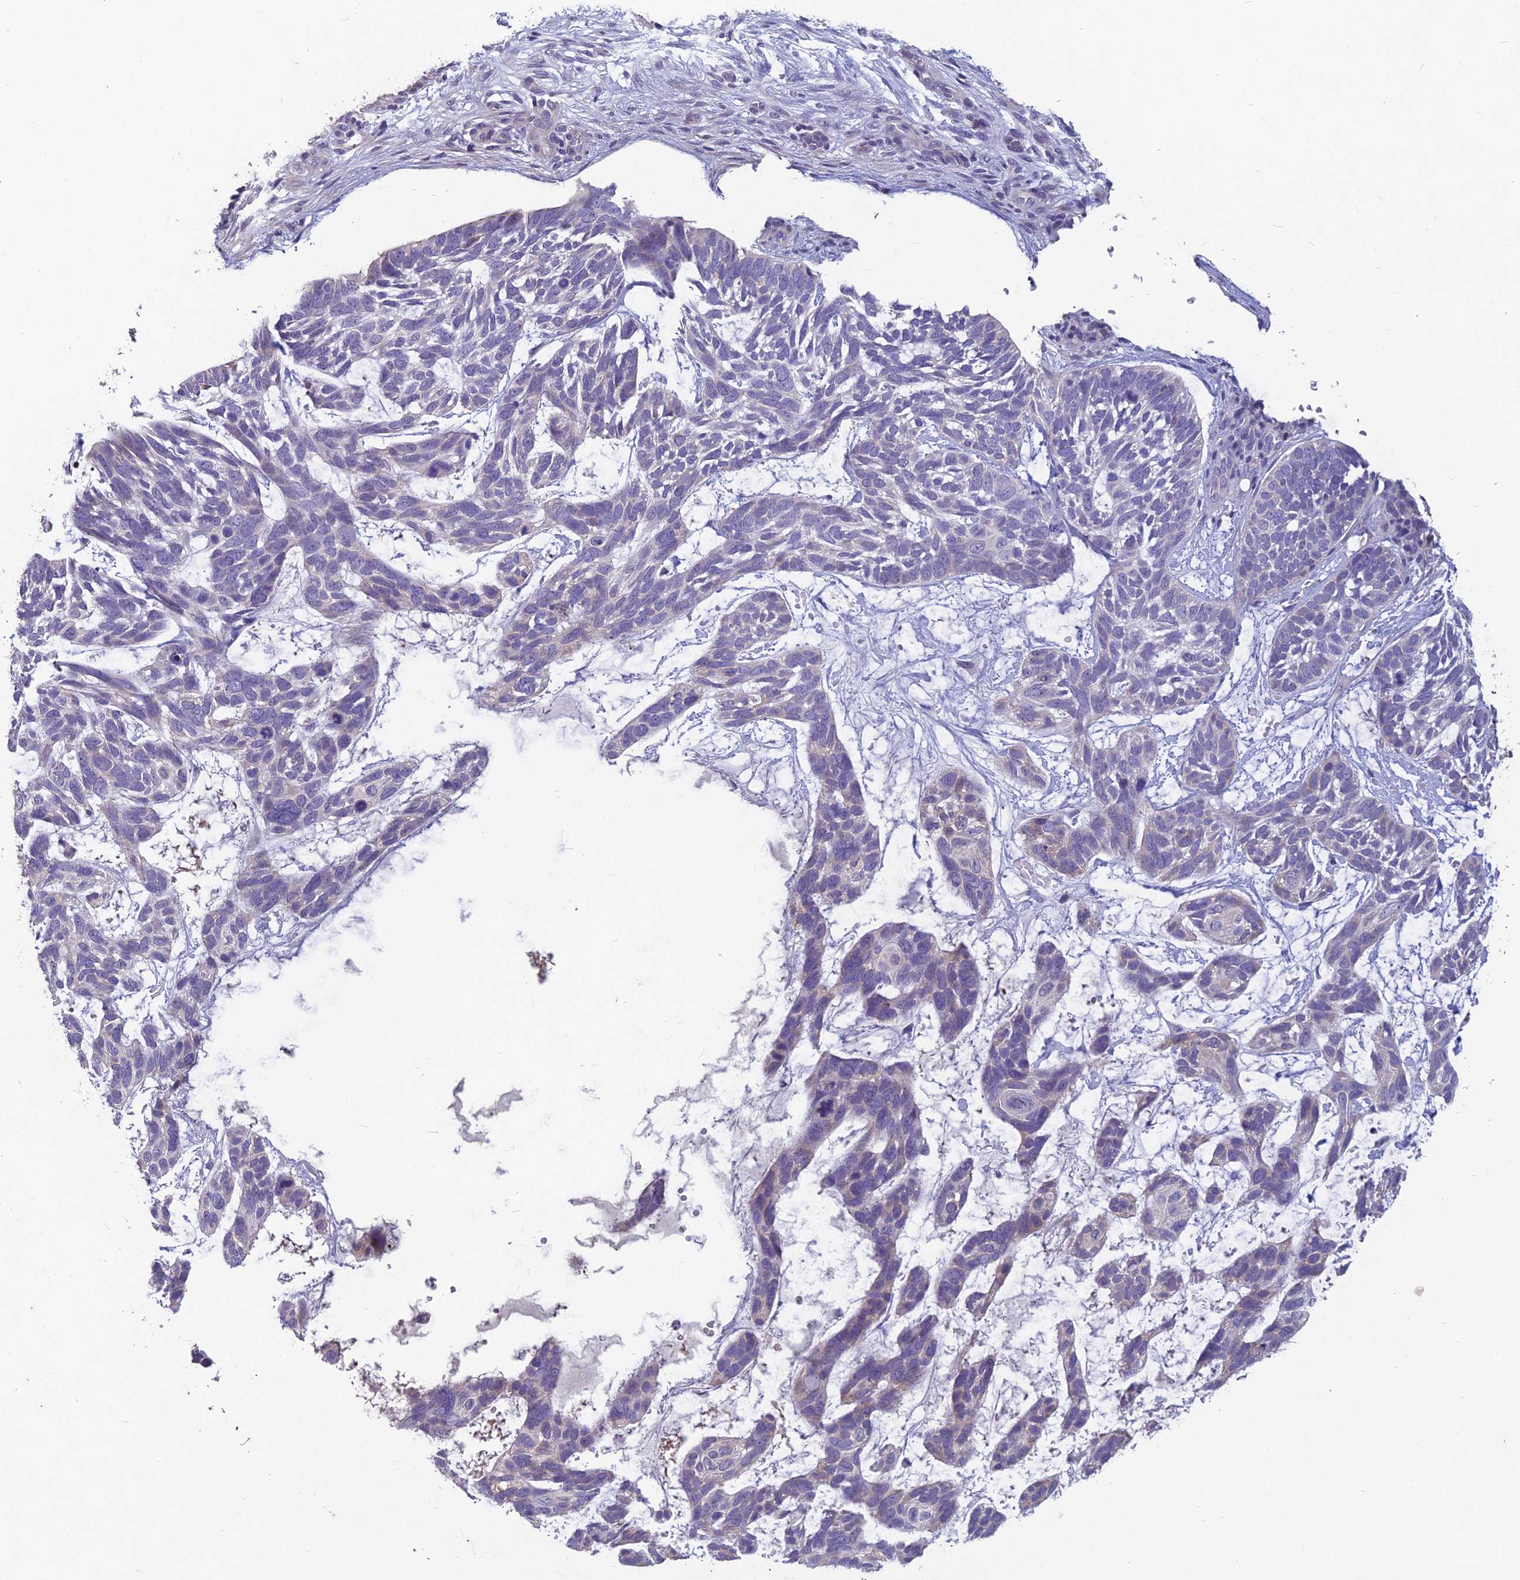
{"staining": {"intensity": "negative", "quantity": "none", "location": "none"}, "tissue": "skin cancer", "cell_type": "Tumor cells", "image_type": "cancer", "snomed": [{"axis": "morphology", "description": "Basal cell carcinoma"}, {"axis": "topography", "description": "Skin"}], "caption": "DAB (3,3'-diaminobenzidine) immunohistochemical staining of skin basal cell carcinoma reveals no significant expression in tumor cells.", "gene": "CEACAM16", "patient": {"sex": "male", "age": 88}}